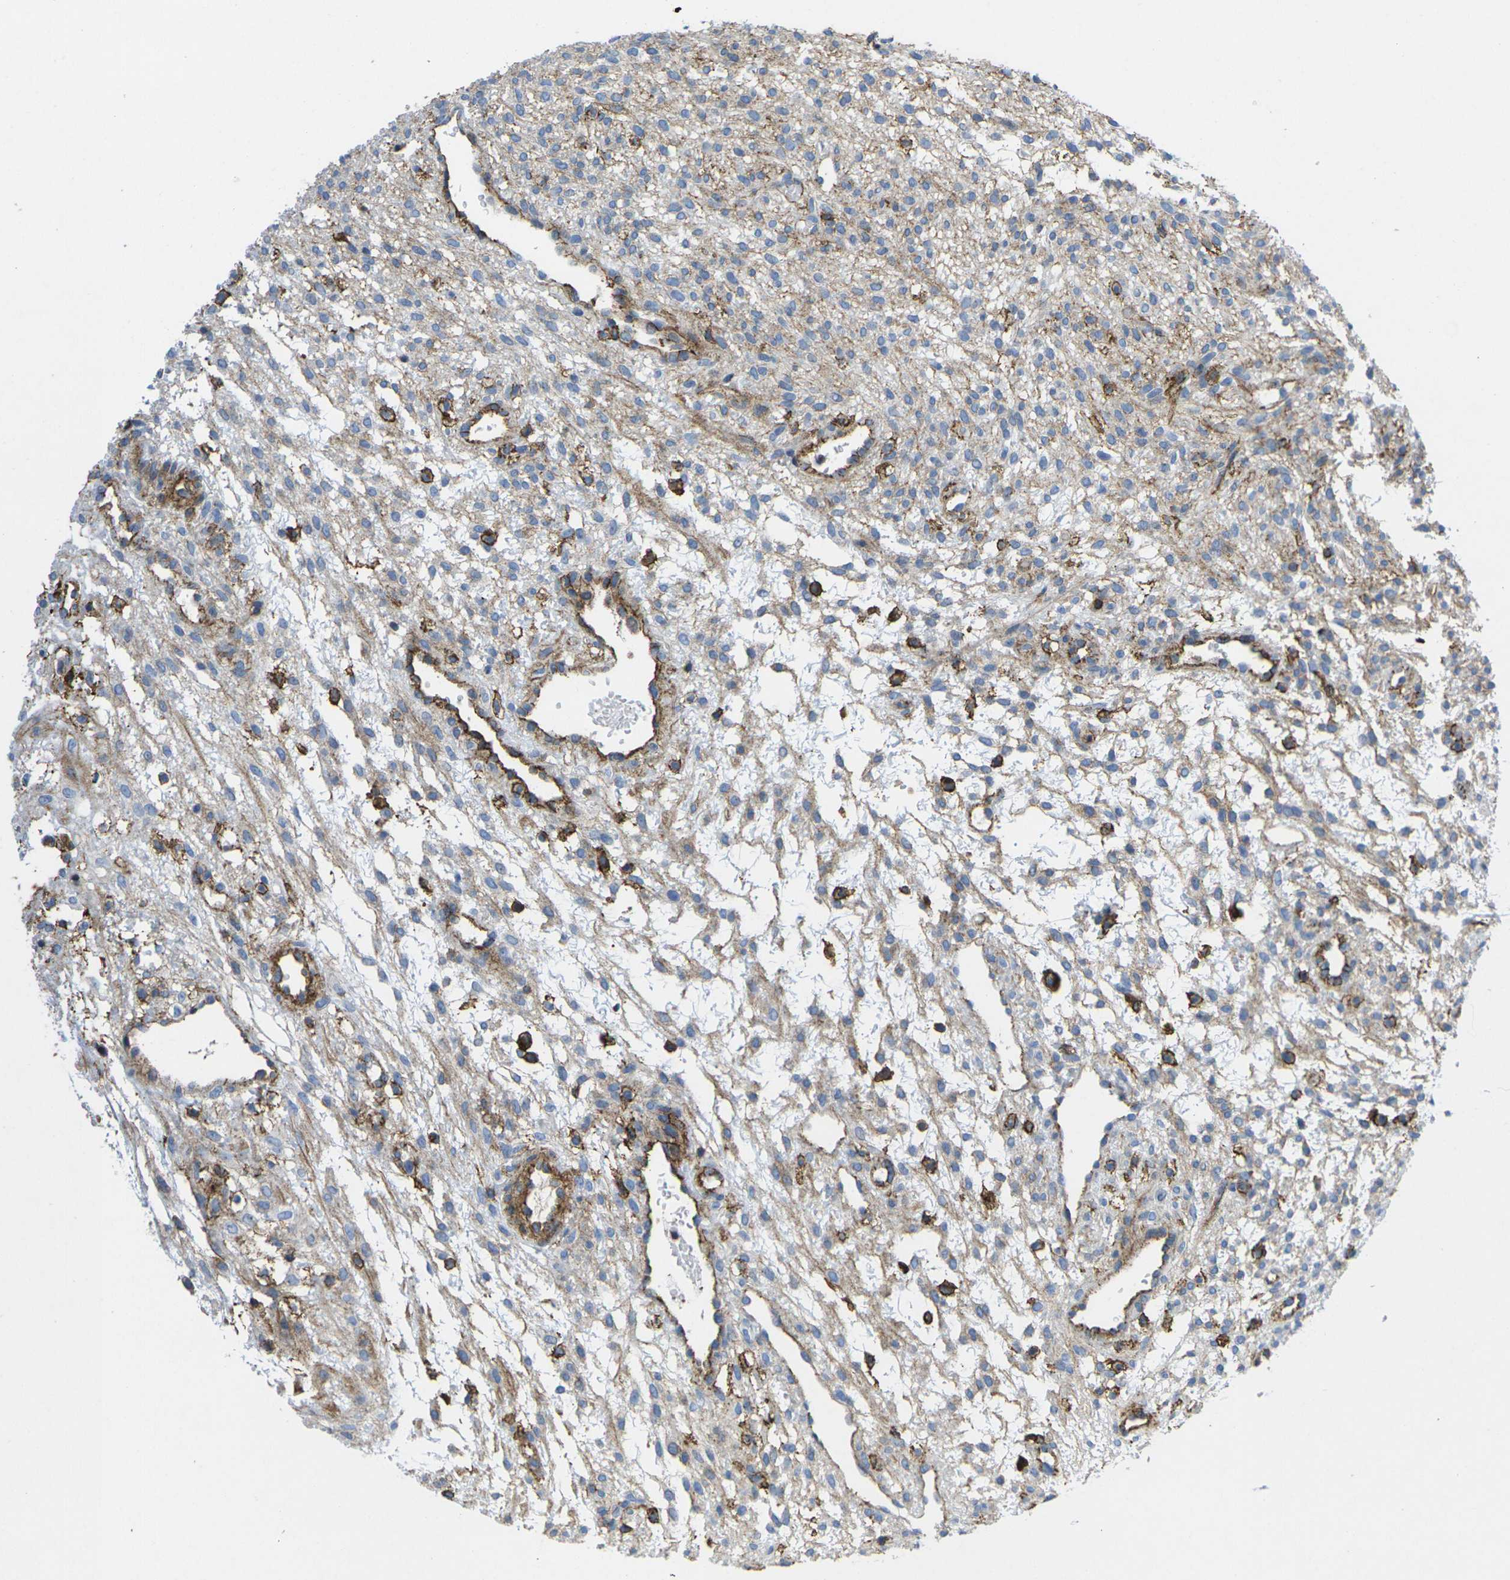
{"staining": {"intensity": "moderate", "quantity": "25%-75%", "location": "cytoplasmic/membranous"}, "tissue": "ovary", "cell_type": "Ovarian stroma cells", "image_type": "normal", "snomed": [{"axis": "morphology", "description": "Normal tissue, NOS"}, {"axis": "morphology", "description": "Cyst, NOS"}, {"axis": "topography", "description": "Ovary"}], "caption": "High-magnification brightfield microscopy of benign ovary stained with DAB (3,3'-diaminobenzidine) (brown) and counterstained with hematoxylin (blue). ovarian stroma cells exhibit moderate cytoplasmic/membranous expression is present in about25%-75% of cells.", "gene": "IQGAP1", "patient": {"sex": "female", "age": 18}}